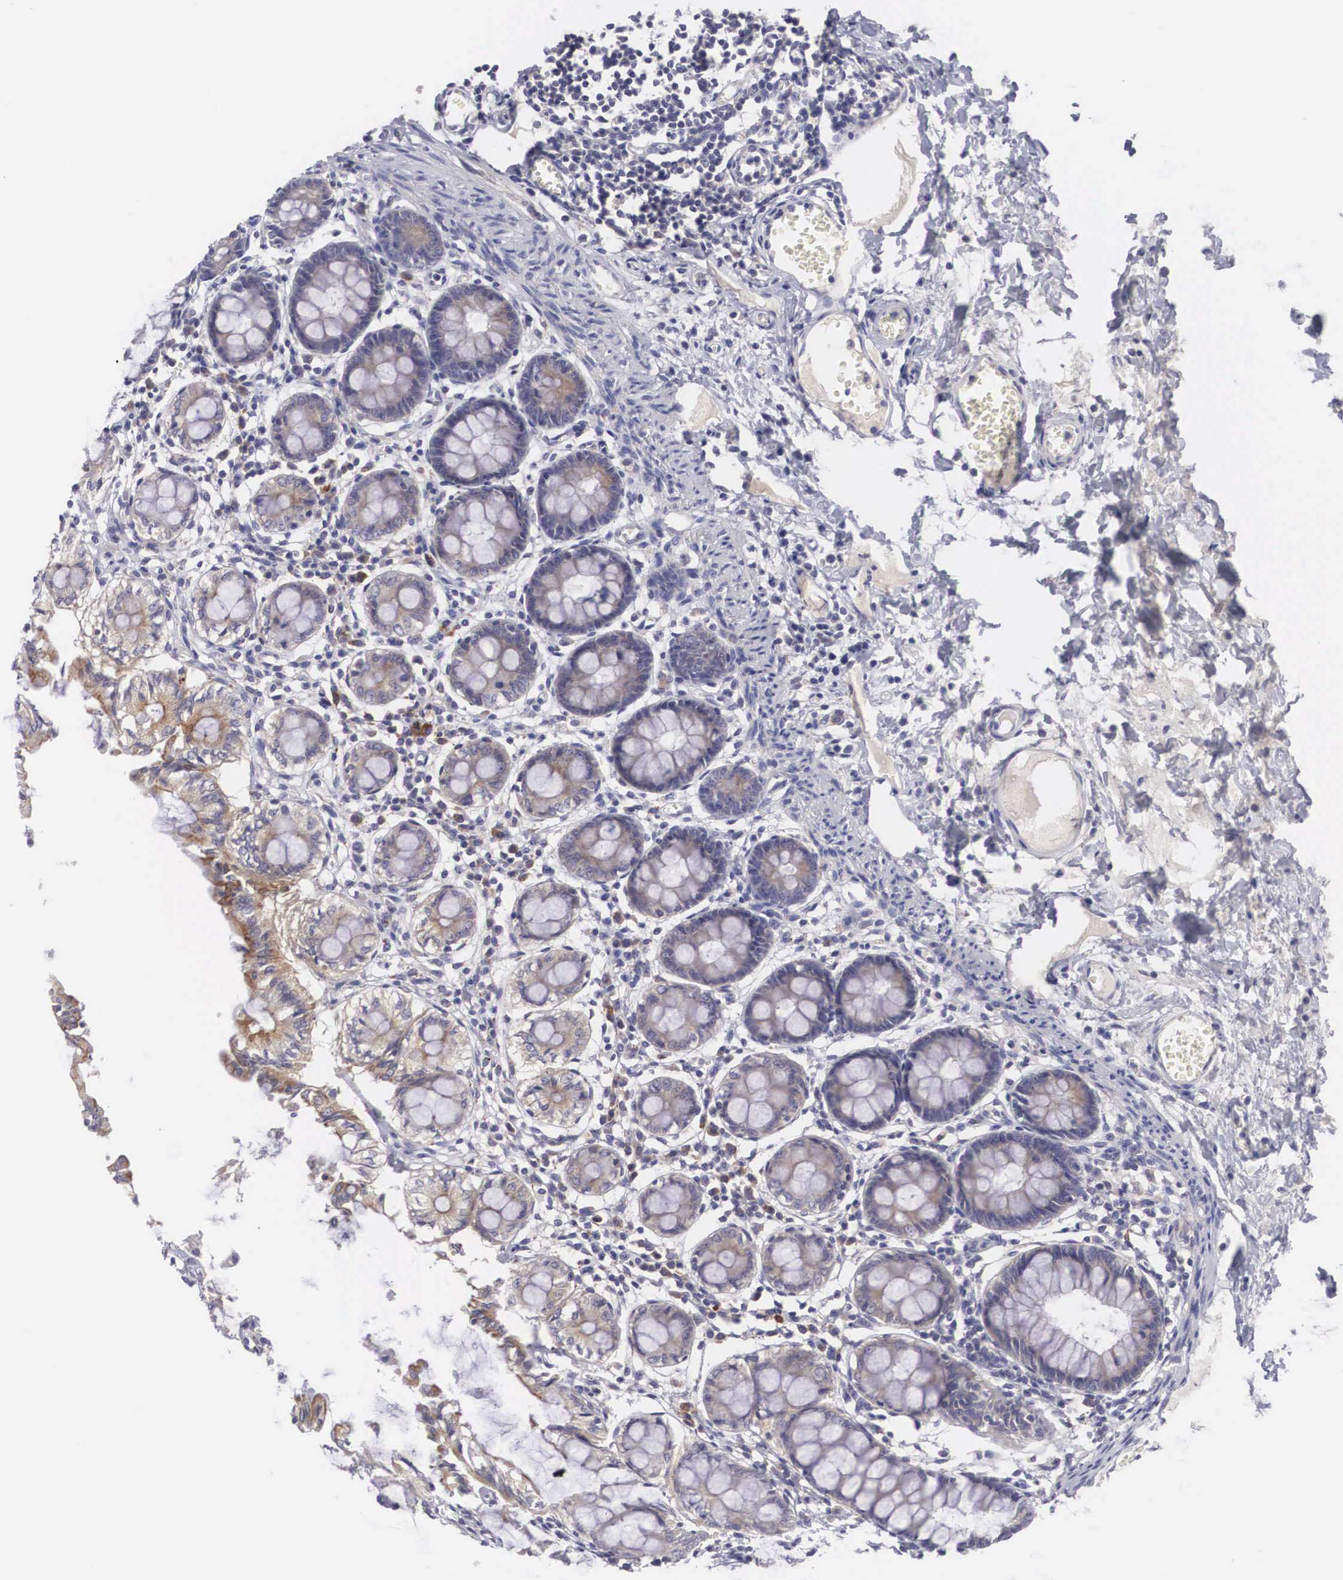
{"staining": {"intensity": "negative", "quantity": "none", "location": "none"}, "tissue": "colon", "cell_type": "Endothelial cells", "image_type": "normal", "snomed": [{"axis": "morphology", "description": "Normal tissue, NOS"}, {"axis": "topography", "description": "Colon"}], "caption": "Immunohistochemical staining of normal human colon exhibits no significant positivity in endothelial cells.", "gene": "NREP", "patient": {"sex": "male", "age": 1}}